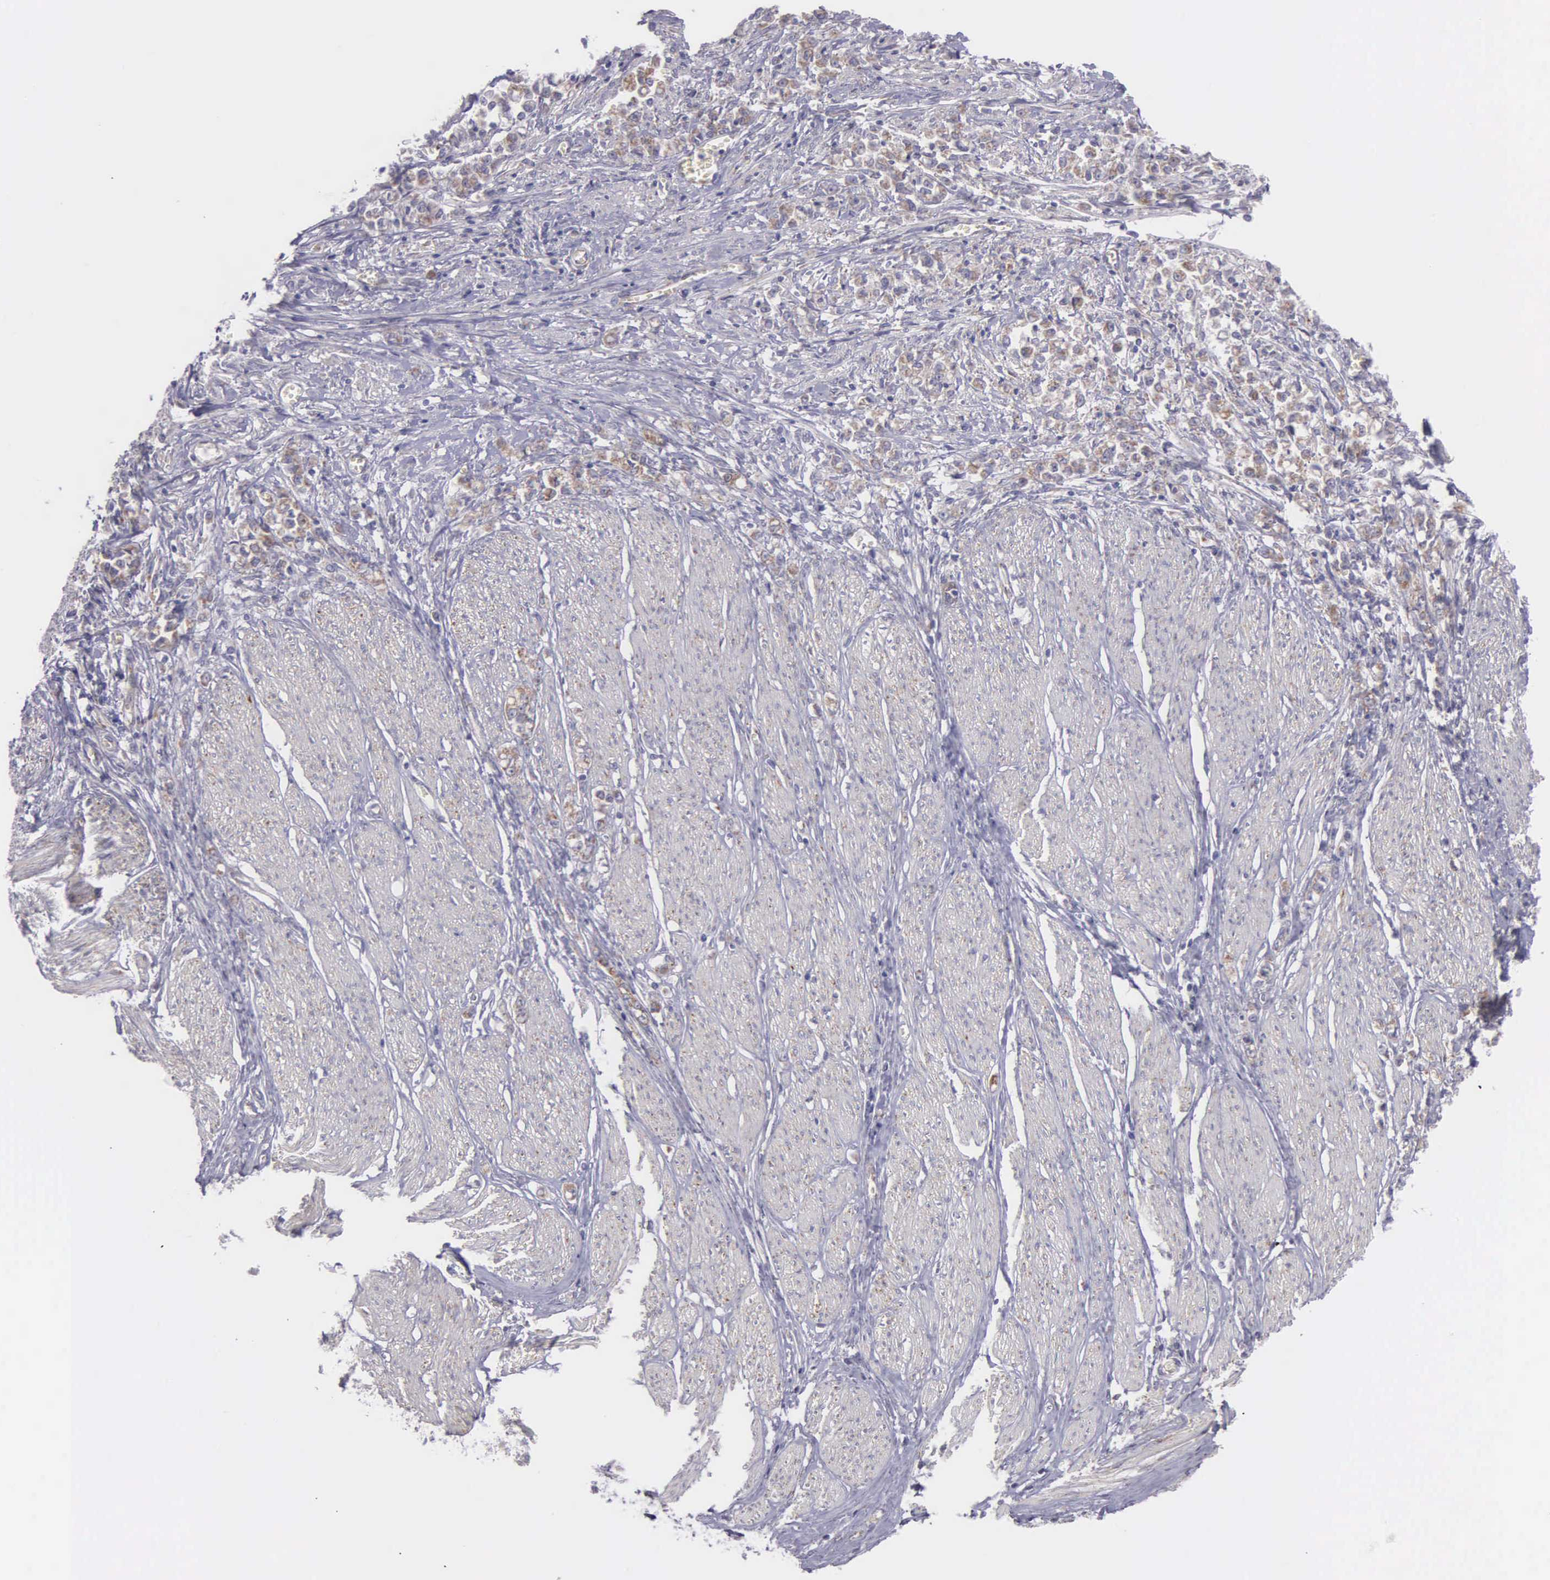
{"staining": {"intensity": "moderate", "quantity": "25%-75%", "location": "cytoplasmic/membranous"}, "tissue": "stomach cancer", "cell_type": "Tumor cells", "image_type": "cancer", "snomed": [{"axis": "morphology", "description": "Adenocarcinoma, NOS"}, {"axis": "topography", "description": "Stomach"}], "caption": "Adenocarcinoma (stomach) tissue demonstrates moderate cytoplasmic/membranous staining in approximately 25%-75% of tumor cells, visualized by immunohistochemistry. The protein of interest is shown in brown color, while the nuclei are stained blue.", "gene": "SYNJ2BP", "patient": {"sex": "male", "age": 72}}